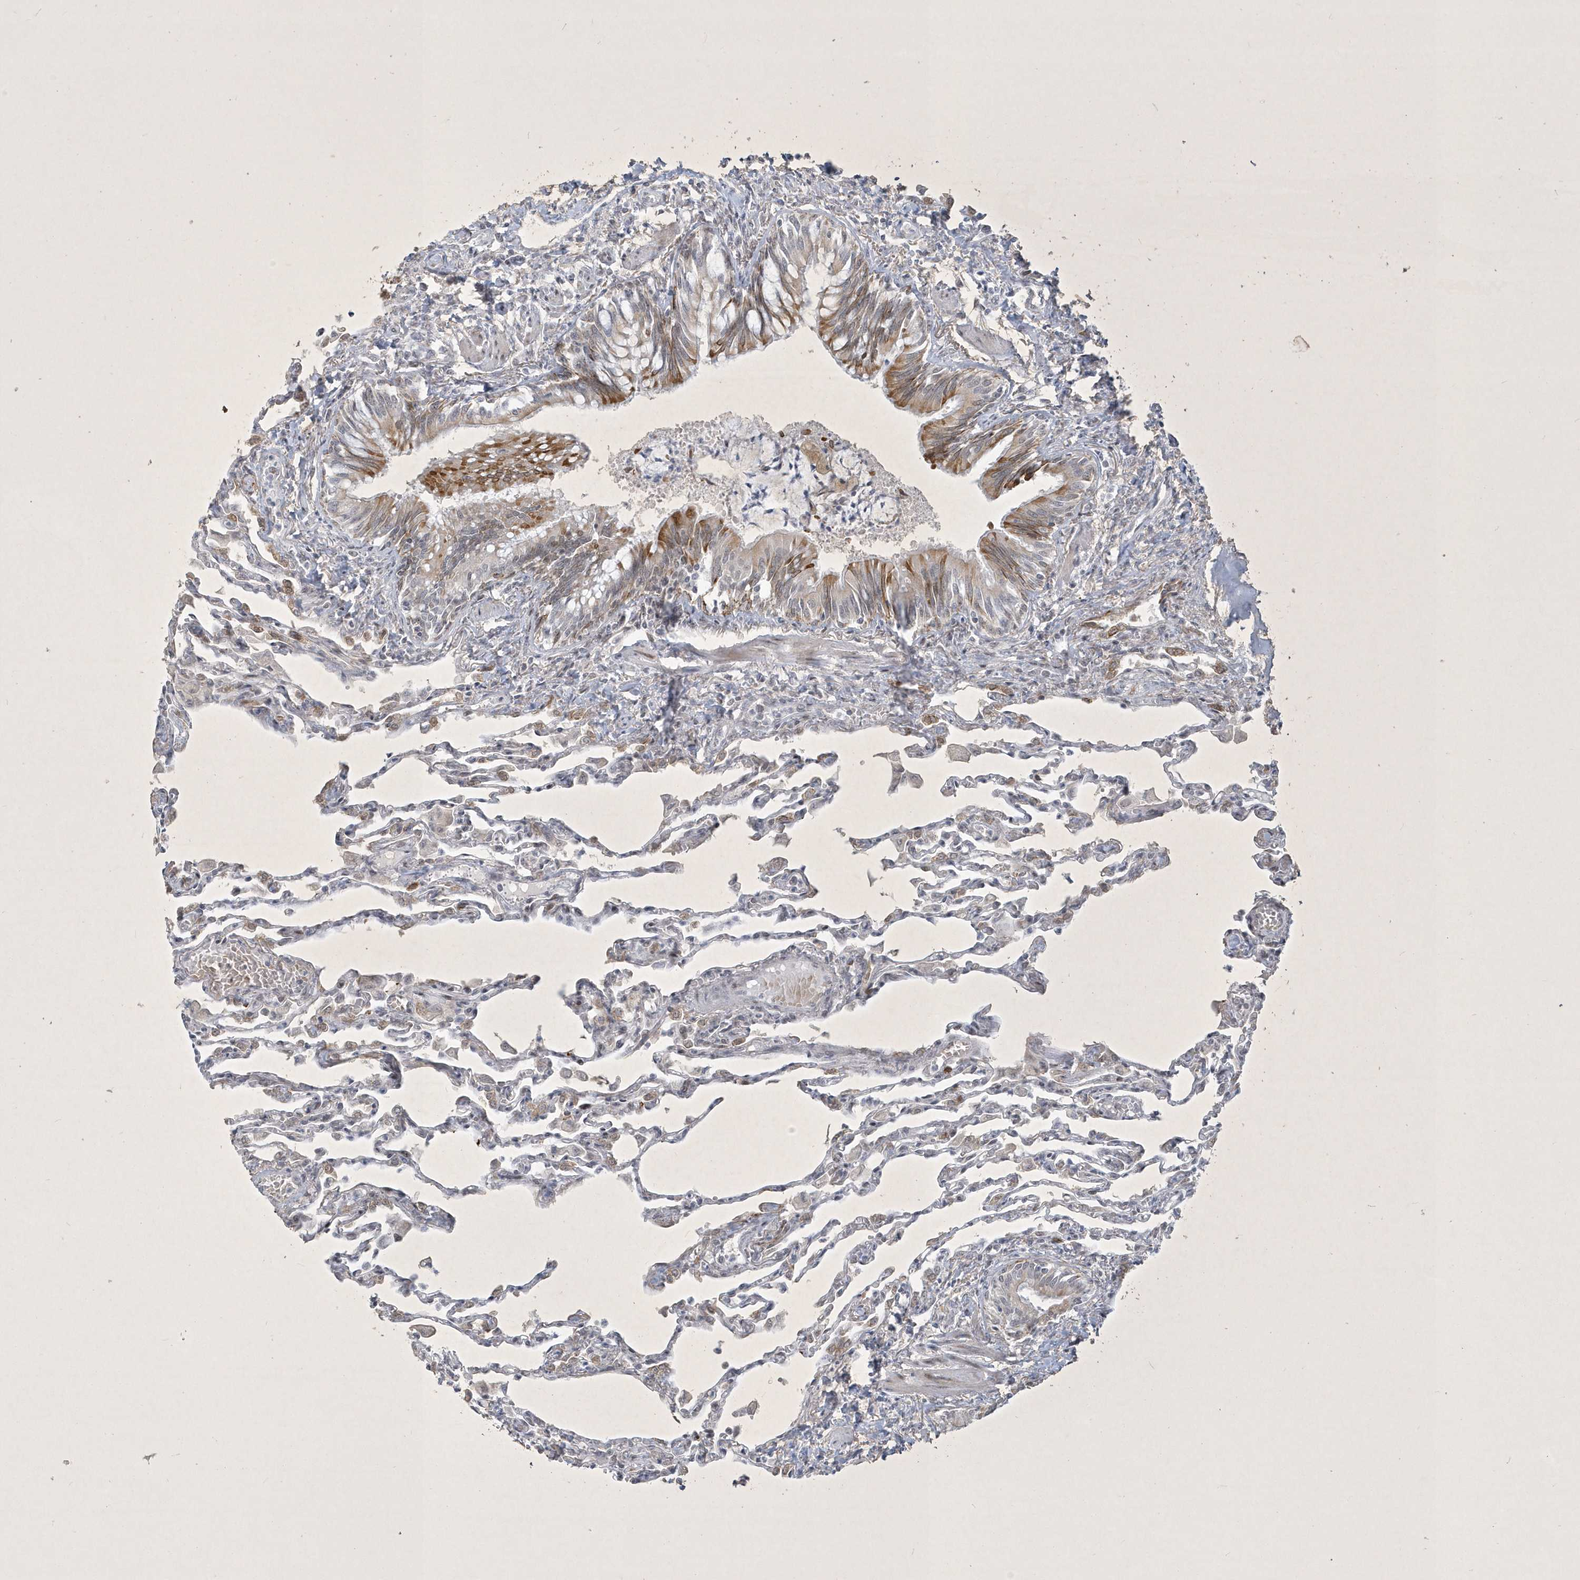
{"staining": {"intensity": "negative", "quantity": "none", "location": "none"}, "tissue": "lung", "cell_type": "Alveolar cells", "image_type": "normal", "snomed": [{"axis": "morphology", "description": "Normal tissue, NOS"}, {"axis": "topography", "description": "Bronchus"}, {"axis": "topography", "description": "Lung"}], "caption": "Alveolar cells show no significant protein staining in unremarkable lung. Nuclei are stained in blue.", "gene": "ZBTB9", "patient": {"sex": "female", "age": 49}}